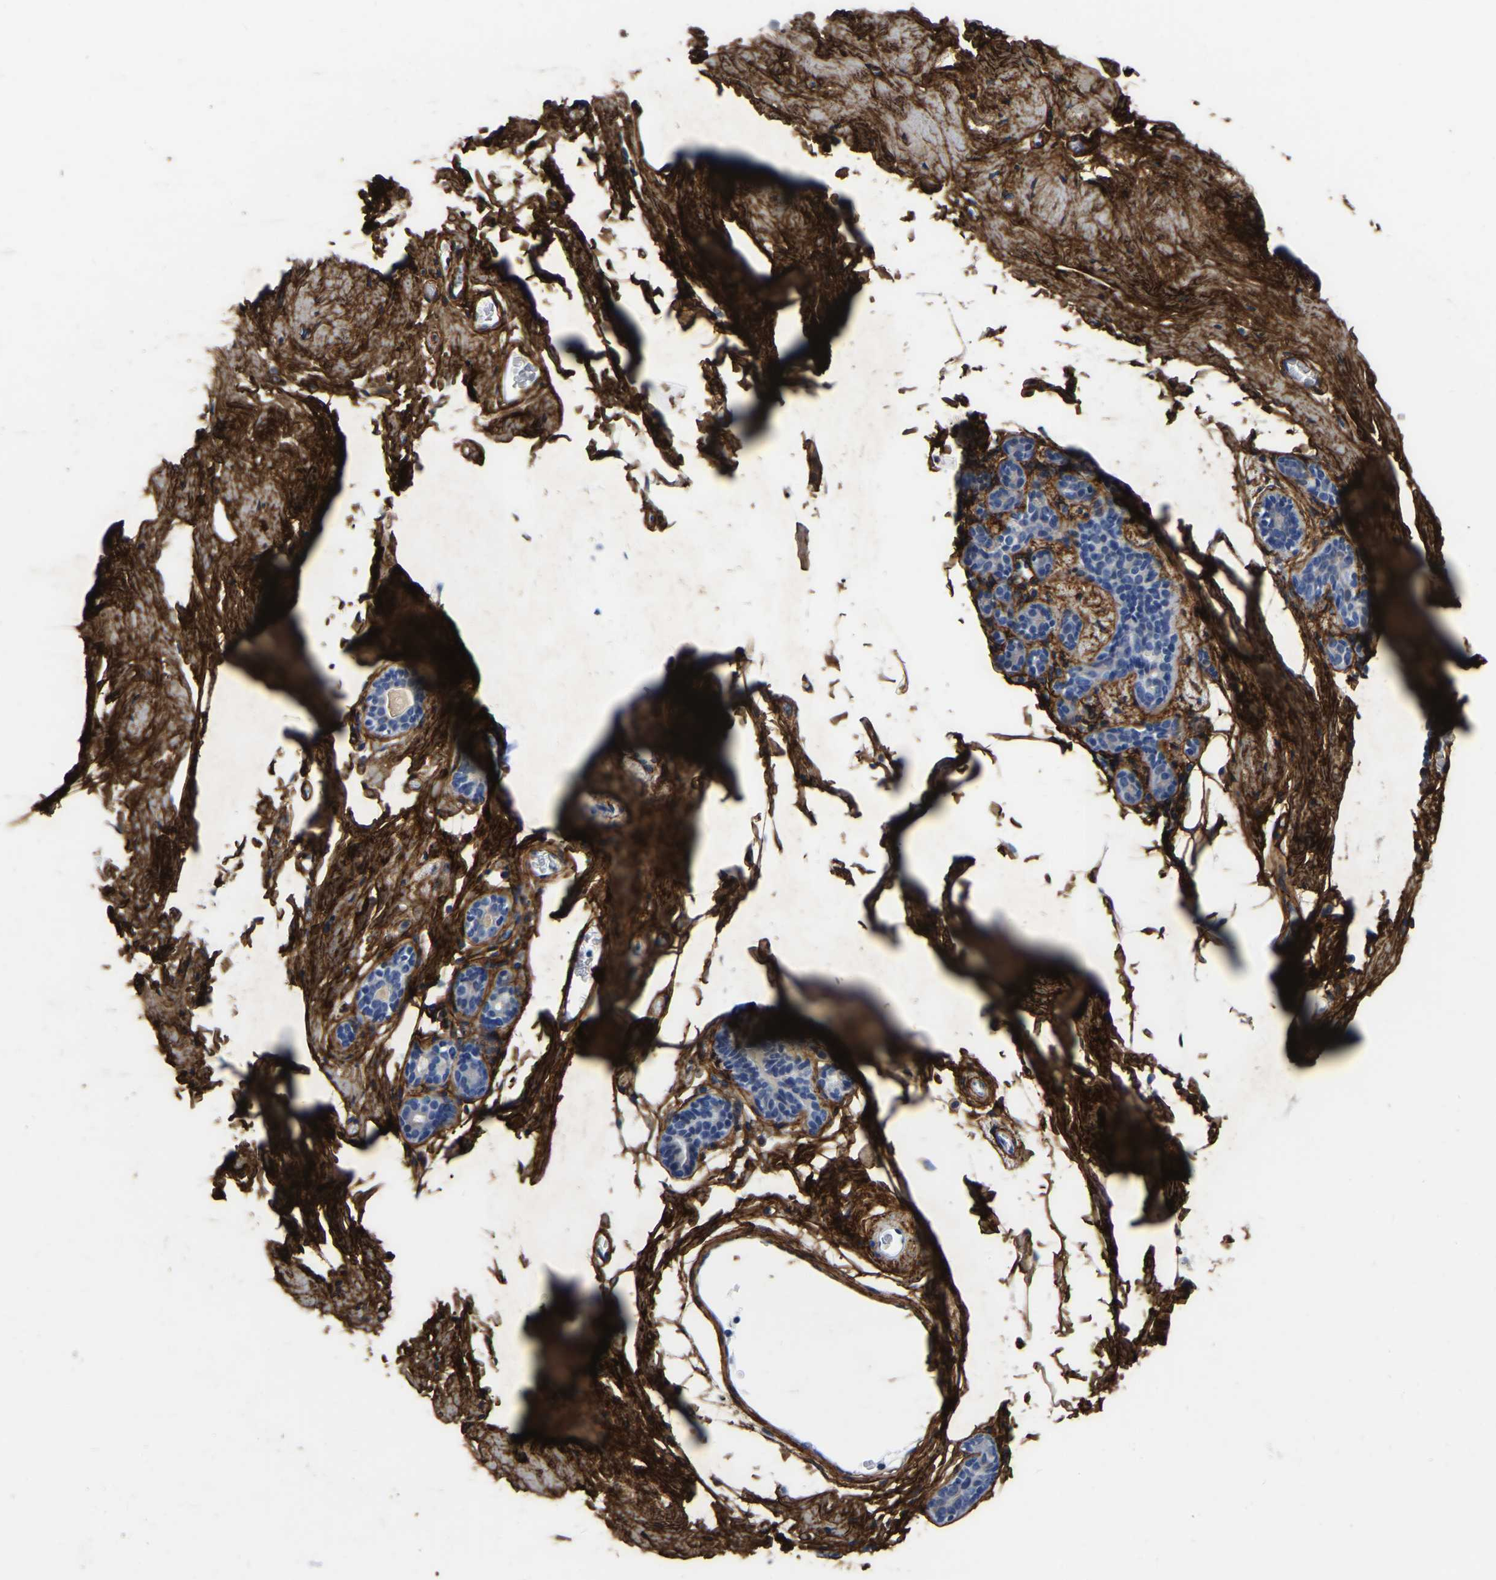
{"staining": {"intensity": "negative", "quantity": "none", "location": "none"}, "tissue": "breast", "cell_type": "Glandular cells", "image_type": "normal", "snomed": [{"axis": "morphology", "description": "Normal tissue, NOS"}, {"axis": "topography", "description": "Breast"}], "caption": "This image is of benign breast stained with immunohistochemistry to label a protein in brown with the nuclei are counter-stained blue. There is no staining in glandular cells.", "gene": "COL6A1", "patient": {"sex": "female", "age": 62}}